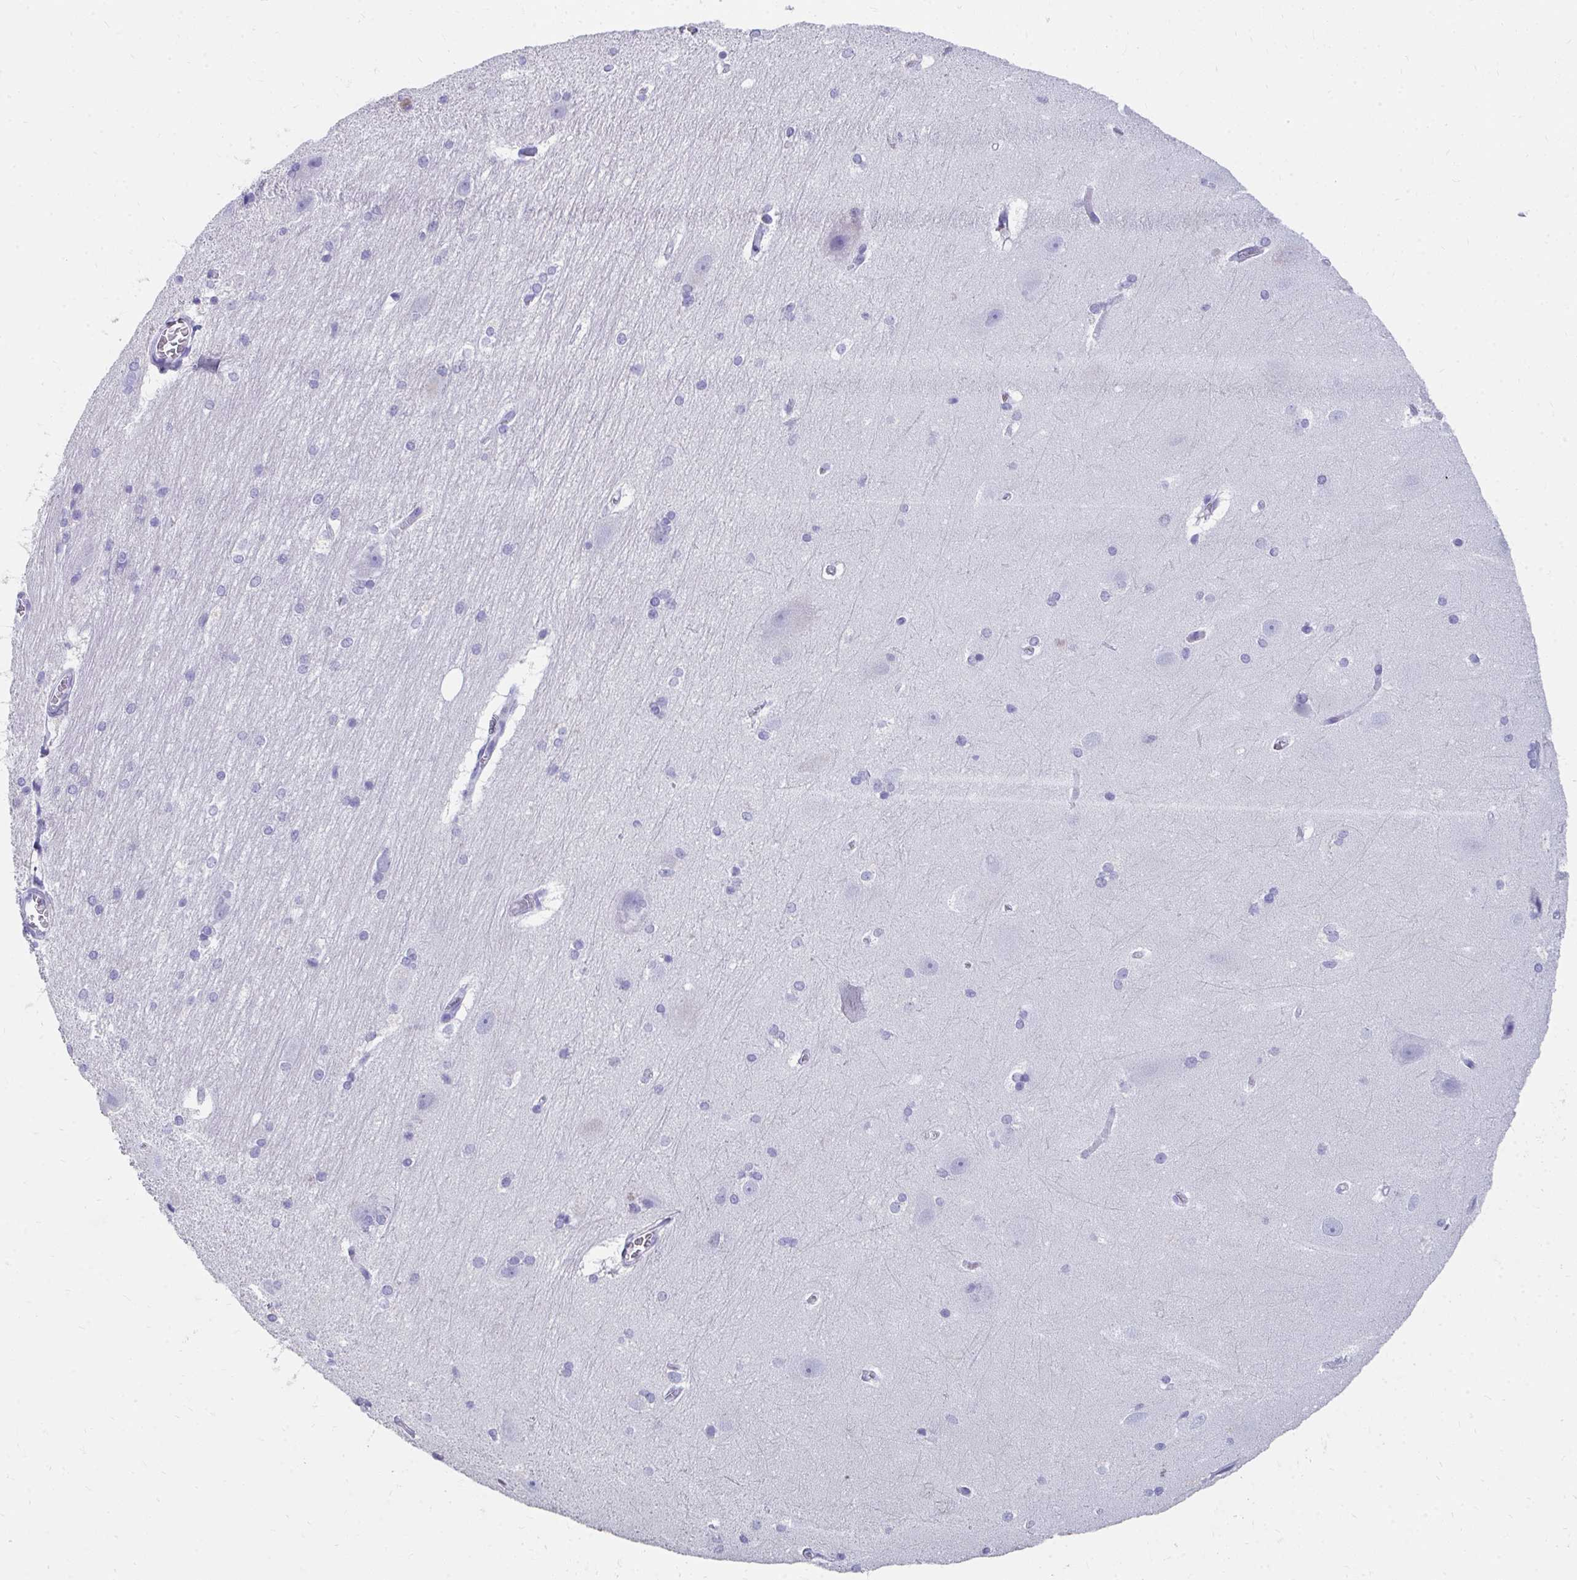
{"staining": {"intensity": "negative", "quantity": "none", "location": "none"}, "tissue": "hippocampus", "cell_type": "Glial cells", "image_type": "normal", "snomed": [{"axis": "morphology", "description": "Normal tissue, NOS"}, {"axis": "topography", "description": "Cerebral cortex"}, {"axis": "topography", "description": "Hippocampus"}], "caption": "Human hippocampus stained for a protein using immunohistochemistry (IHC) shows no staining in glial cells.", "gene": "HGD", "patient": {"sex": "female", "age": 19}}